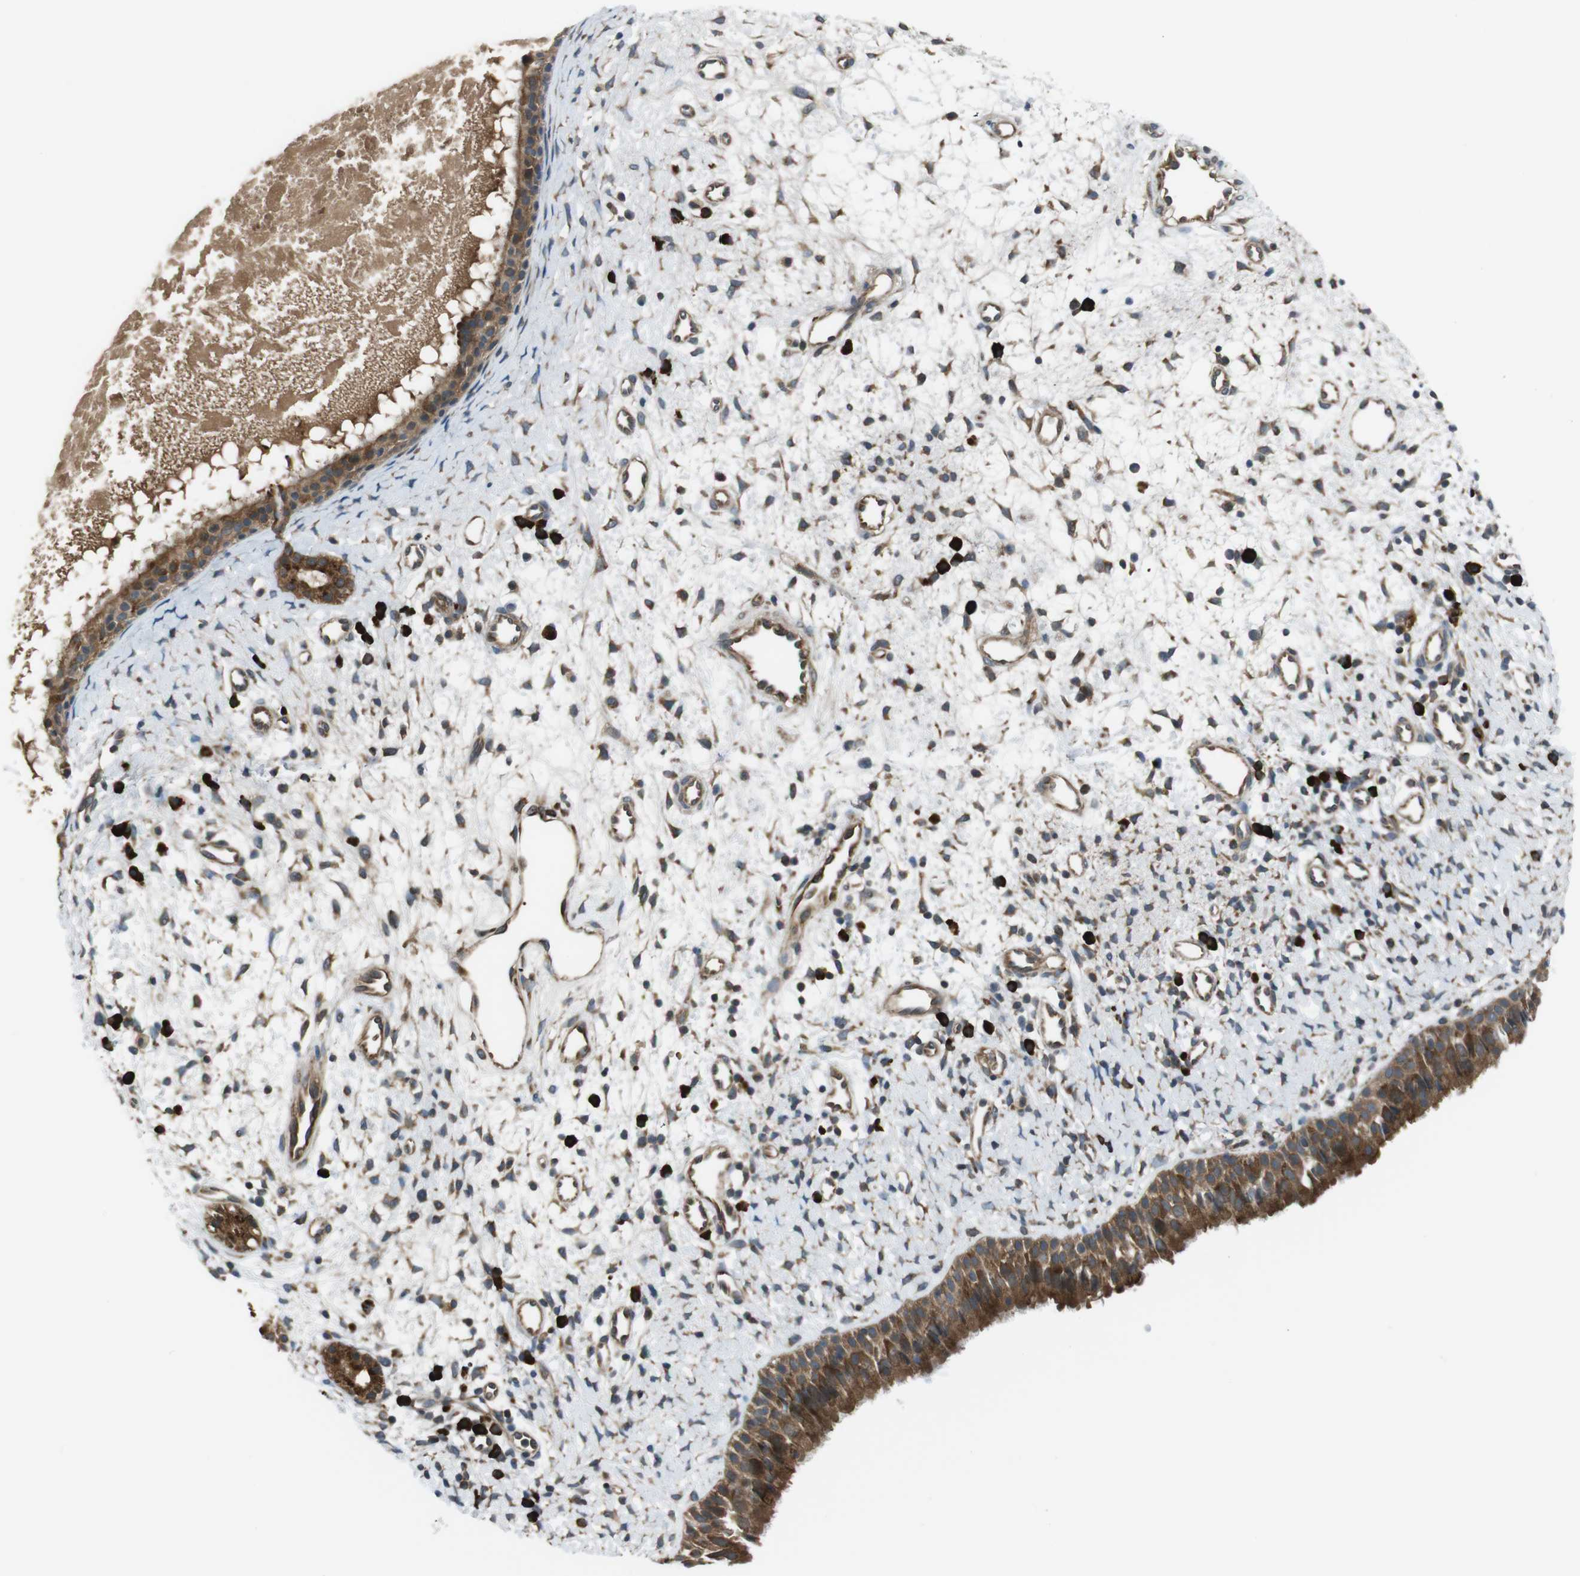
{"staining": {"intensity": "moderate", "quantity": ">75%", "location": "cytoplasmic/membranous"}, "tissue": "nasopharynx", "cell_type": "Respiratory epithelial cells", "image_type": "normal", "snomed": [{"axis": "morphology", "description": "Normal tissue, NOS"}, {"axis": "topography", "description": "Nasopharynx"}], "caption": "Nasopharynx stained for a protein (brown) shows moderate cytoplasmic/membranous positive staining in about >75% of respiratory epithelial cells.", "gene": "SSR3", "patient": {"sex": "male", "age": 22}}